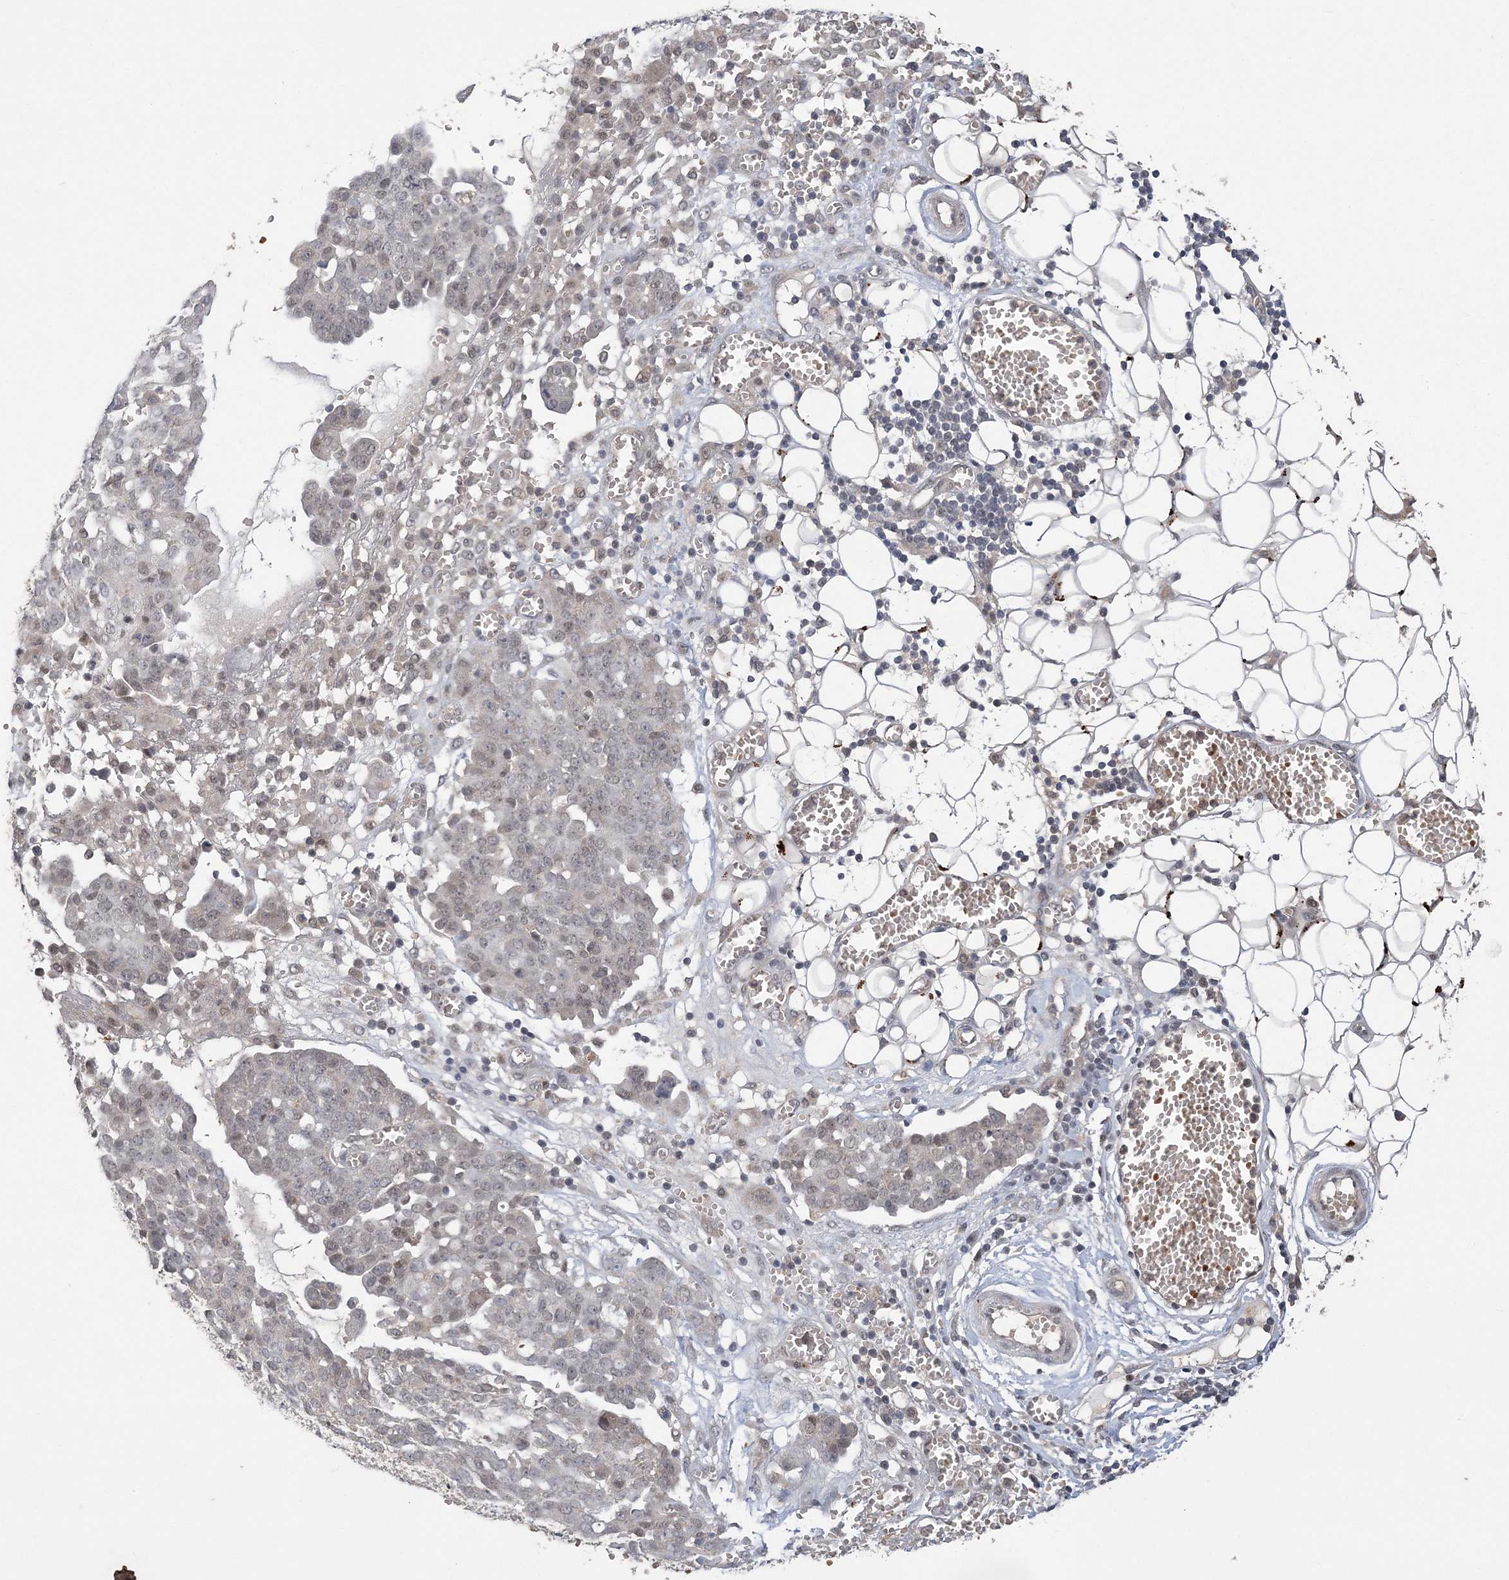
{"staining": {"intensity": "weak", "quantity": "<25%", "location": "nuclear"}, "tissue": "ovarian cancer", "cell_type": "Tumor cells", "image_type": "cancer", "snomed": [{"axis": "morphology", "description": "Cystadenocarcinoma, serous, NOS"}, {"axis": "topography", "description": "Soft tissue"}, {"axis": "topography", "description": "Ovary"}], "caption": "IHC histopathology image of human ovarian serous cystadenocarcinoma stained for a protein (brown), which displays no expression in tumor cells. The staining is performed using DAB (3,3'-diaminobenzidine) brown chromogen with nuclei counter-stained in using hematoxylin.", "gene": "ZBTB7A", "patient": {"sex": "female", "age": 57}}